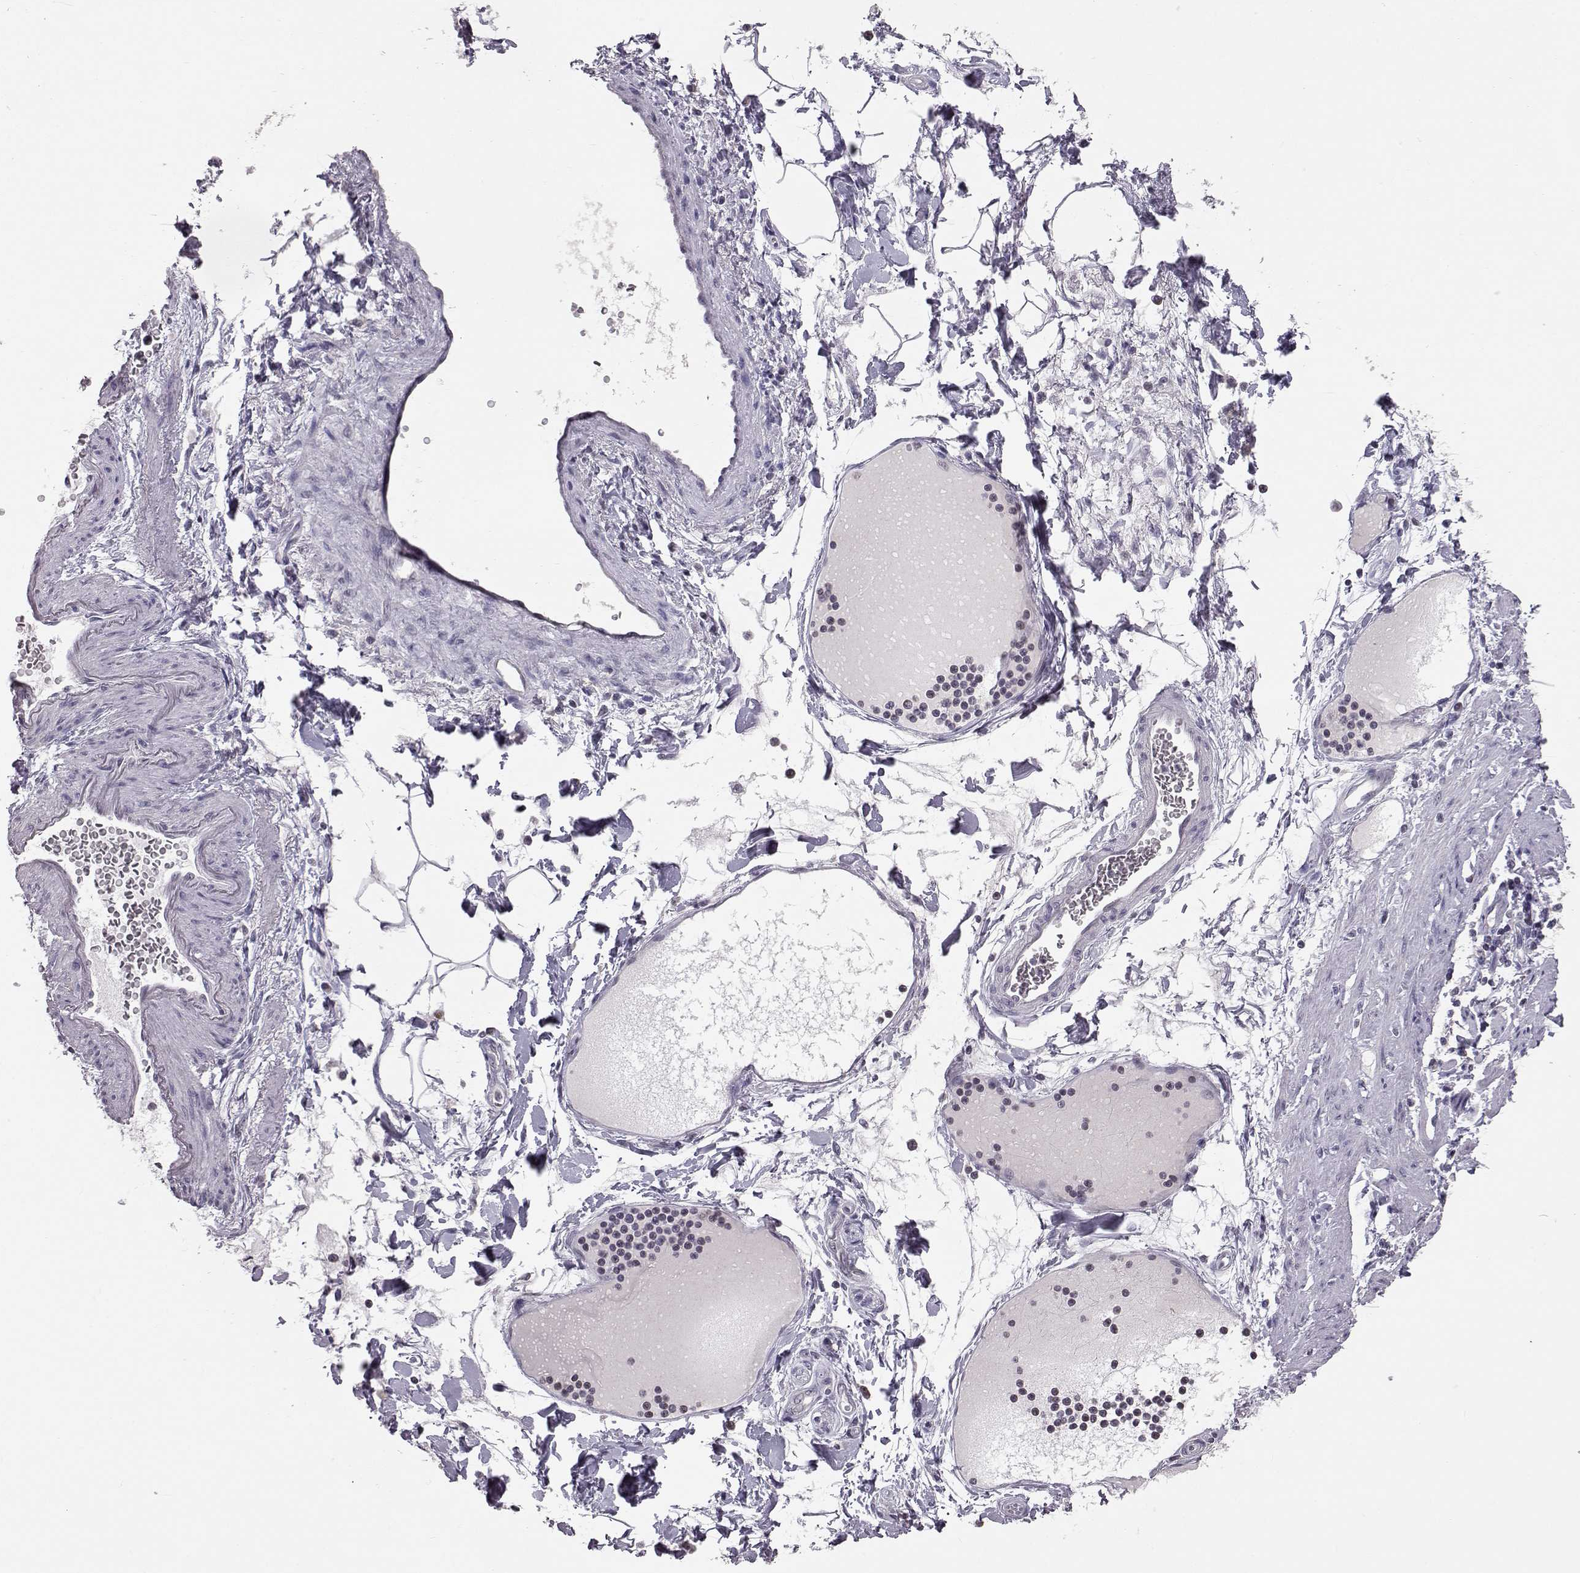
{"staining": {"intensity": "negative", "quantity": "none", "location": "none"}, "tissue": "stomach cancer", "cell_type": "Tumor cells", "image_type": "cancer", "snomed": [{"axis": "morphology", "description": "Adenocarcinoma, NOS"}, {"axis": "topography", "description": "Stomach"}], "caption": "IHC photomicrograph of human stomach cancer (adenocarcinoma) stained for a protein (brown), which shows no expression in tumor cells. Nuclei are stained in blue.", "gene": "ALDH3A1", "patient": {"sex": "male", "age": 58}}